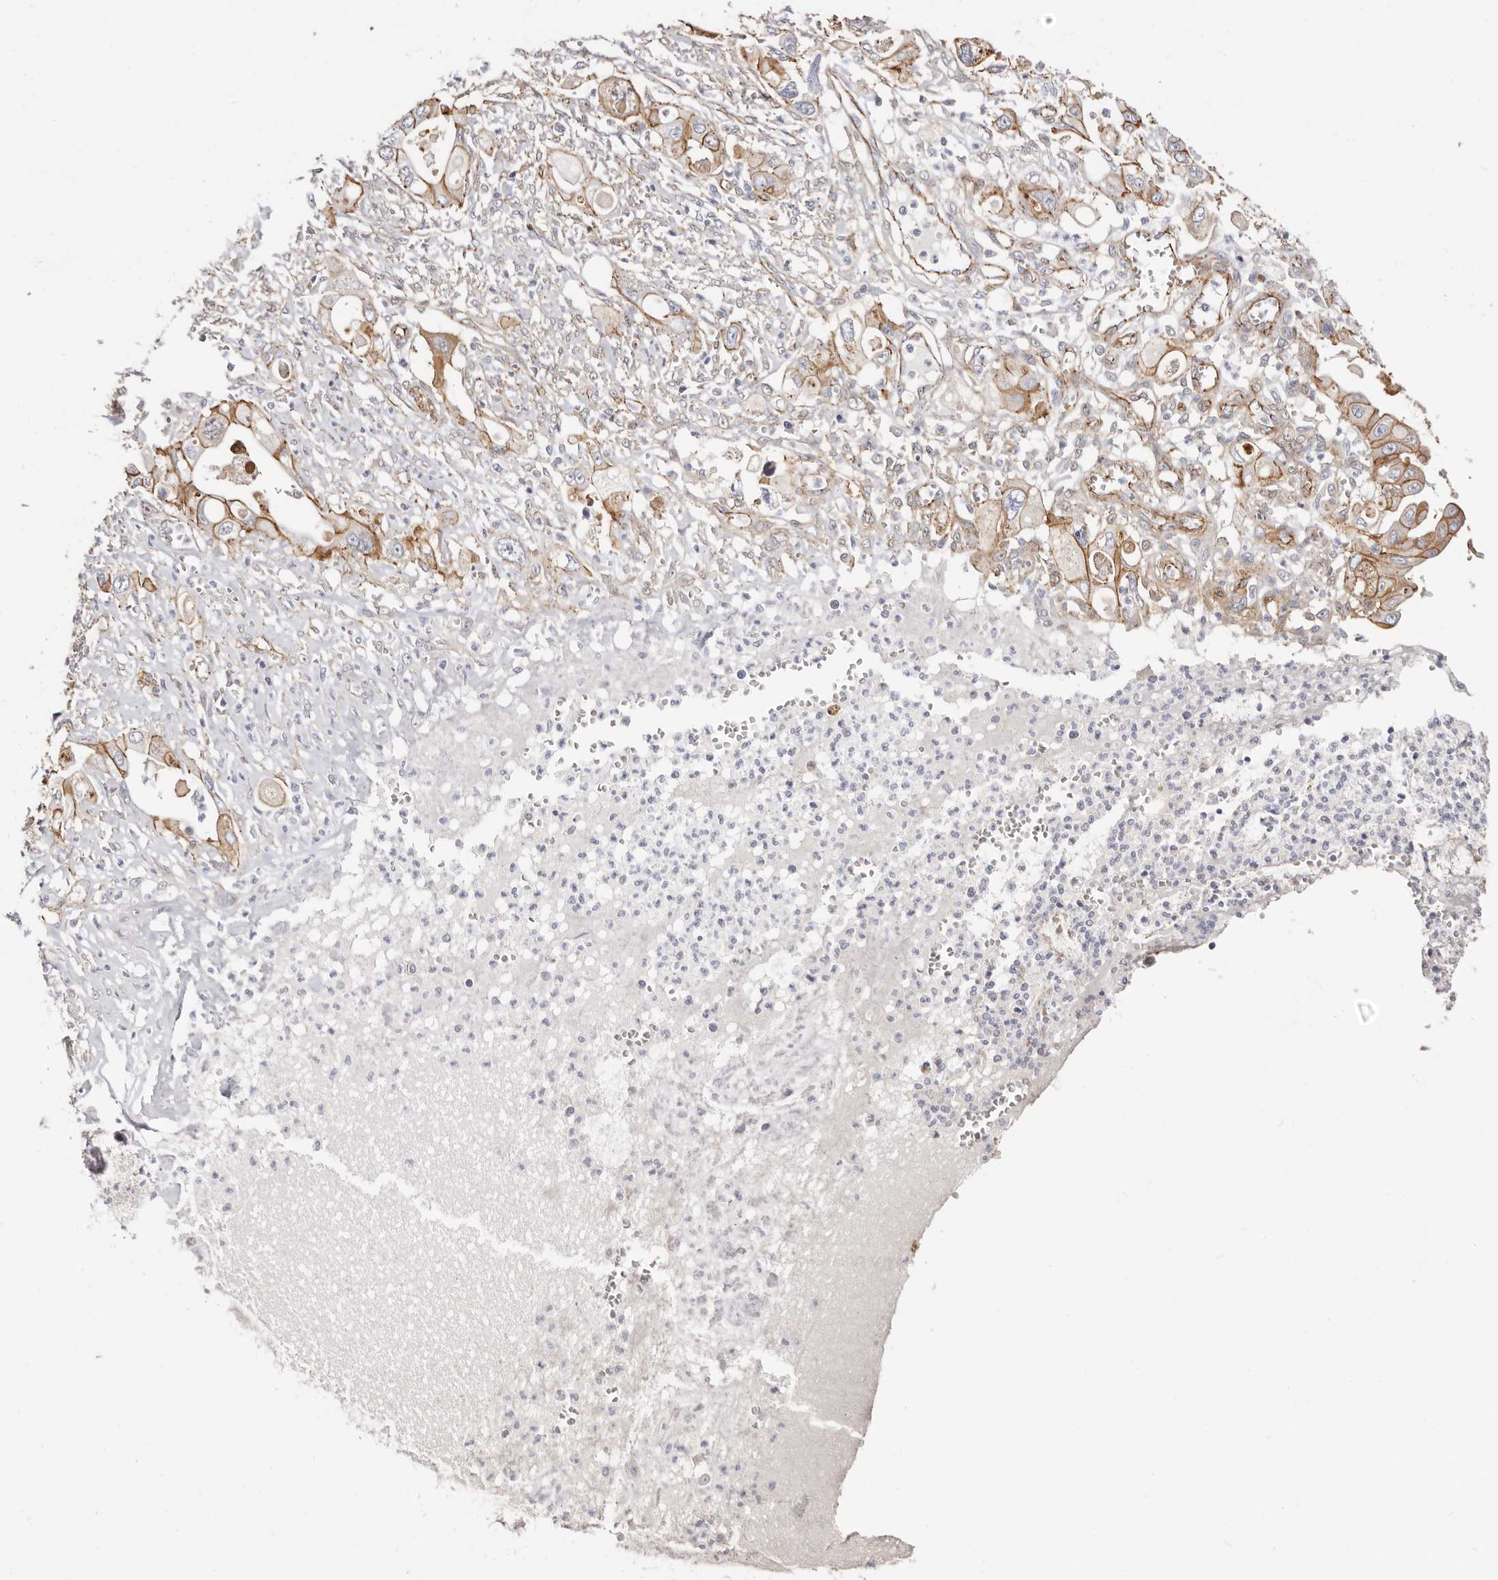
{"staining": {"intensity": "strong", "quantity": ">75%", "location": "cytoplasmic/membranous"}, "tissue": "pancreatic cancer", "cell_type": "Tumor cells", "image_type": "cancer", "snomed": [{"axis": "morphology", "description": "Adenocarcinoma, NOS"}, {"axis": "topography", "description": "Pancreas"}], "caption": "Approximately >75% of tumor cells in human pancreatic adenocarcinoma show strong cytoplasmic/membranous protein staining as visualized by brown immunohistochemical staining.", "gene": "CTNNB1", "patient": {"sex": "male", "age": 68}}